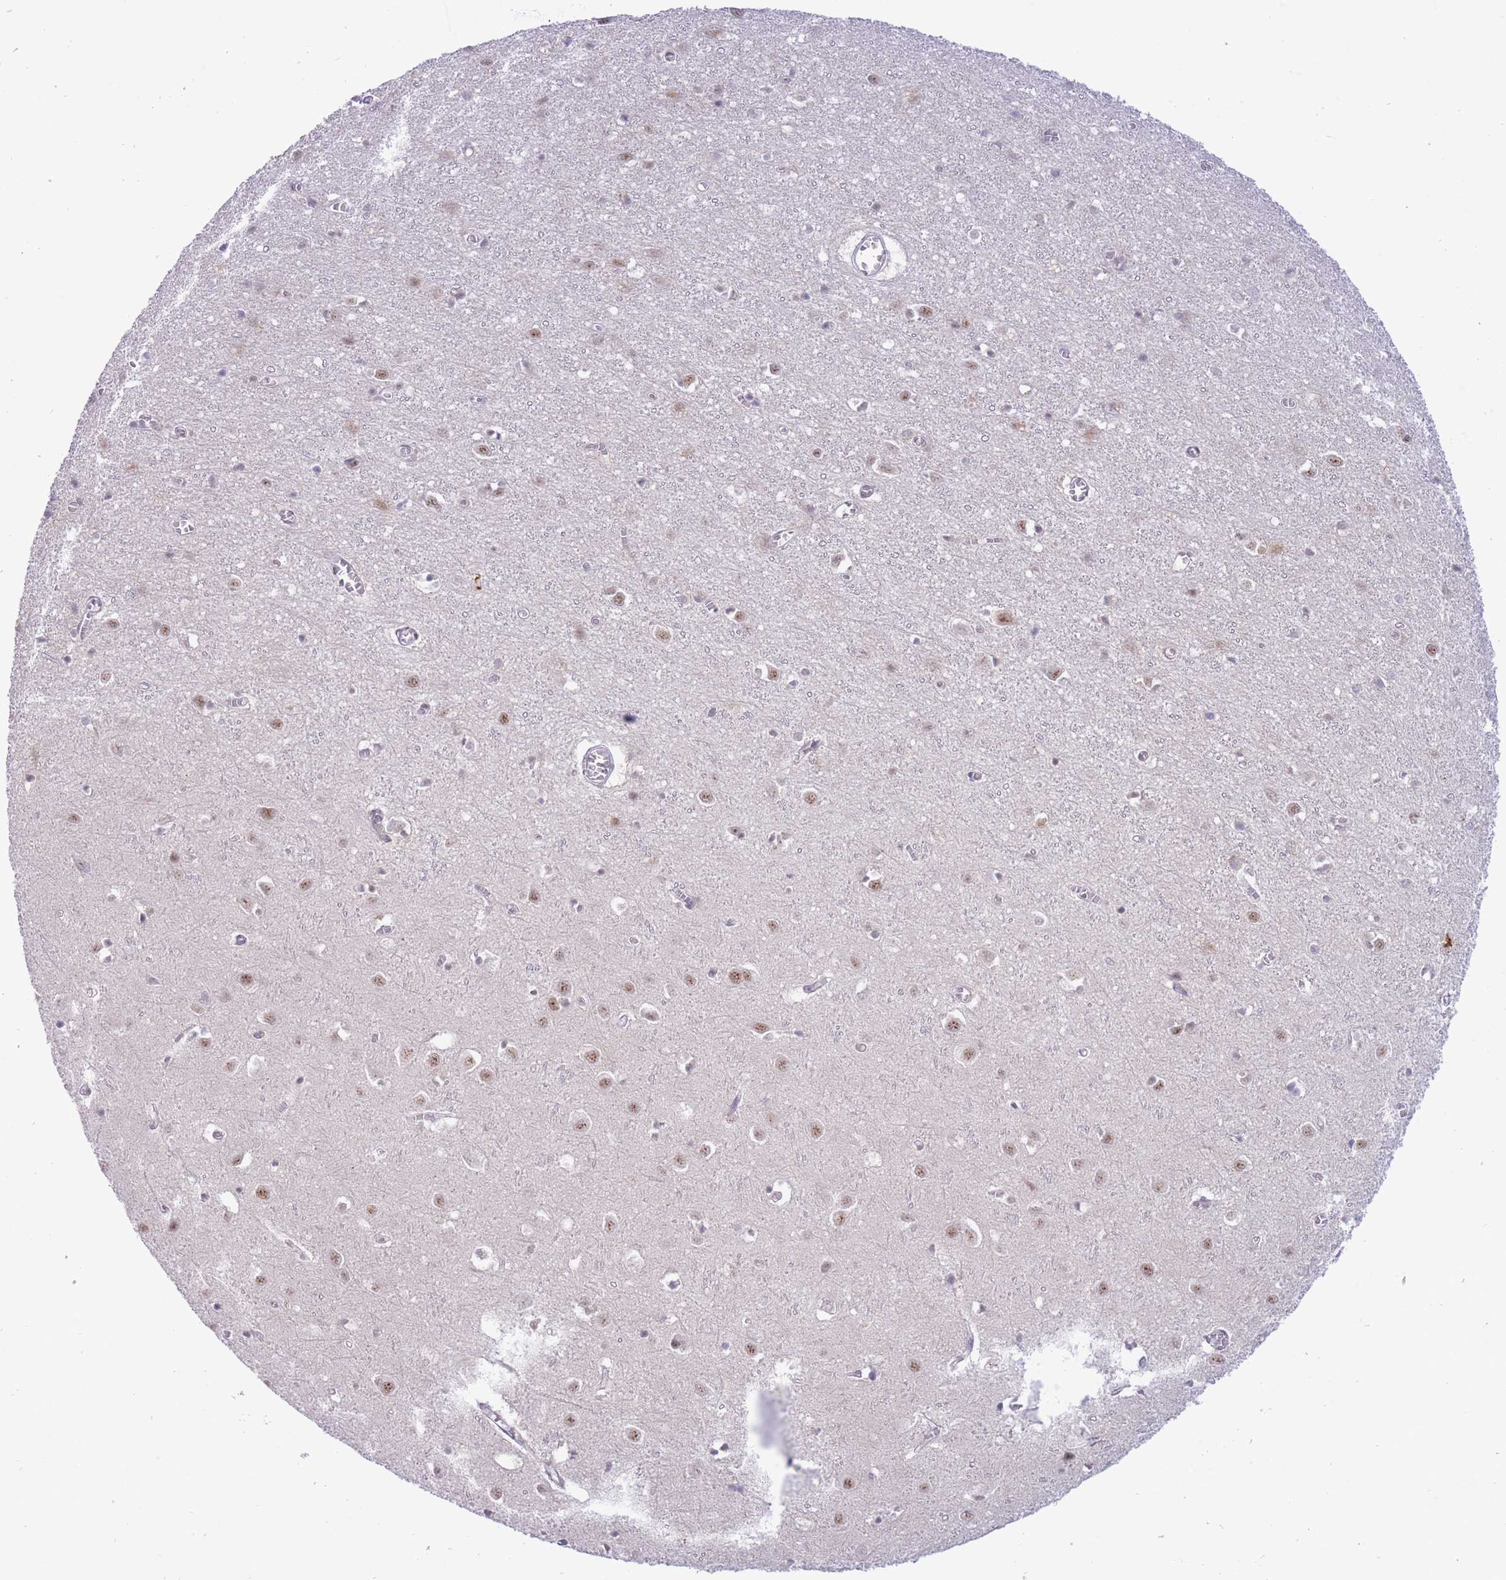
{"staining": {"intensity": "negative", "quantity": "none", "location": "none"}, "tissue": "cerebral cortex", "cell_type": "Endothelial cells", "image_type": "normal", "snomed": [{"axis": "morphology", "description": "Normal tissue, NOS"}, {"axis": "topography", "description": "Cerebral cortex"}], "caption": "This is an immunohistochemistry histopathology image of unremarkable human cerebral cortex. There is no positivity in endothelial cells.", "gene": "CYP2B6", "patient": {"sex": "female", "age": 64}}